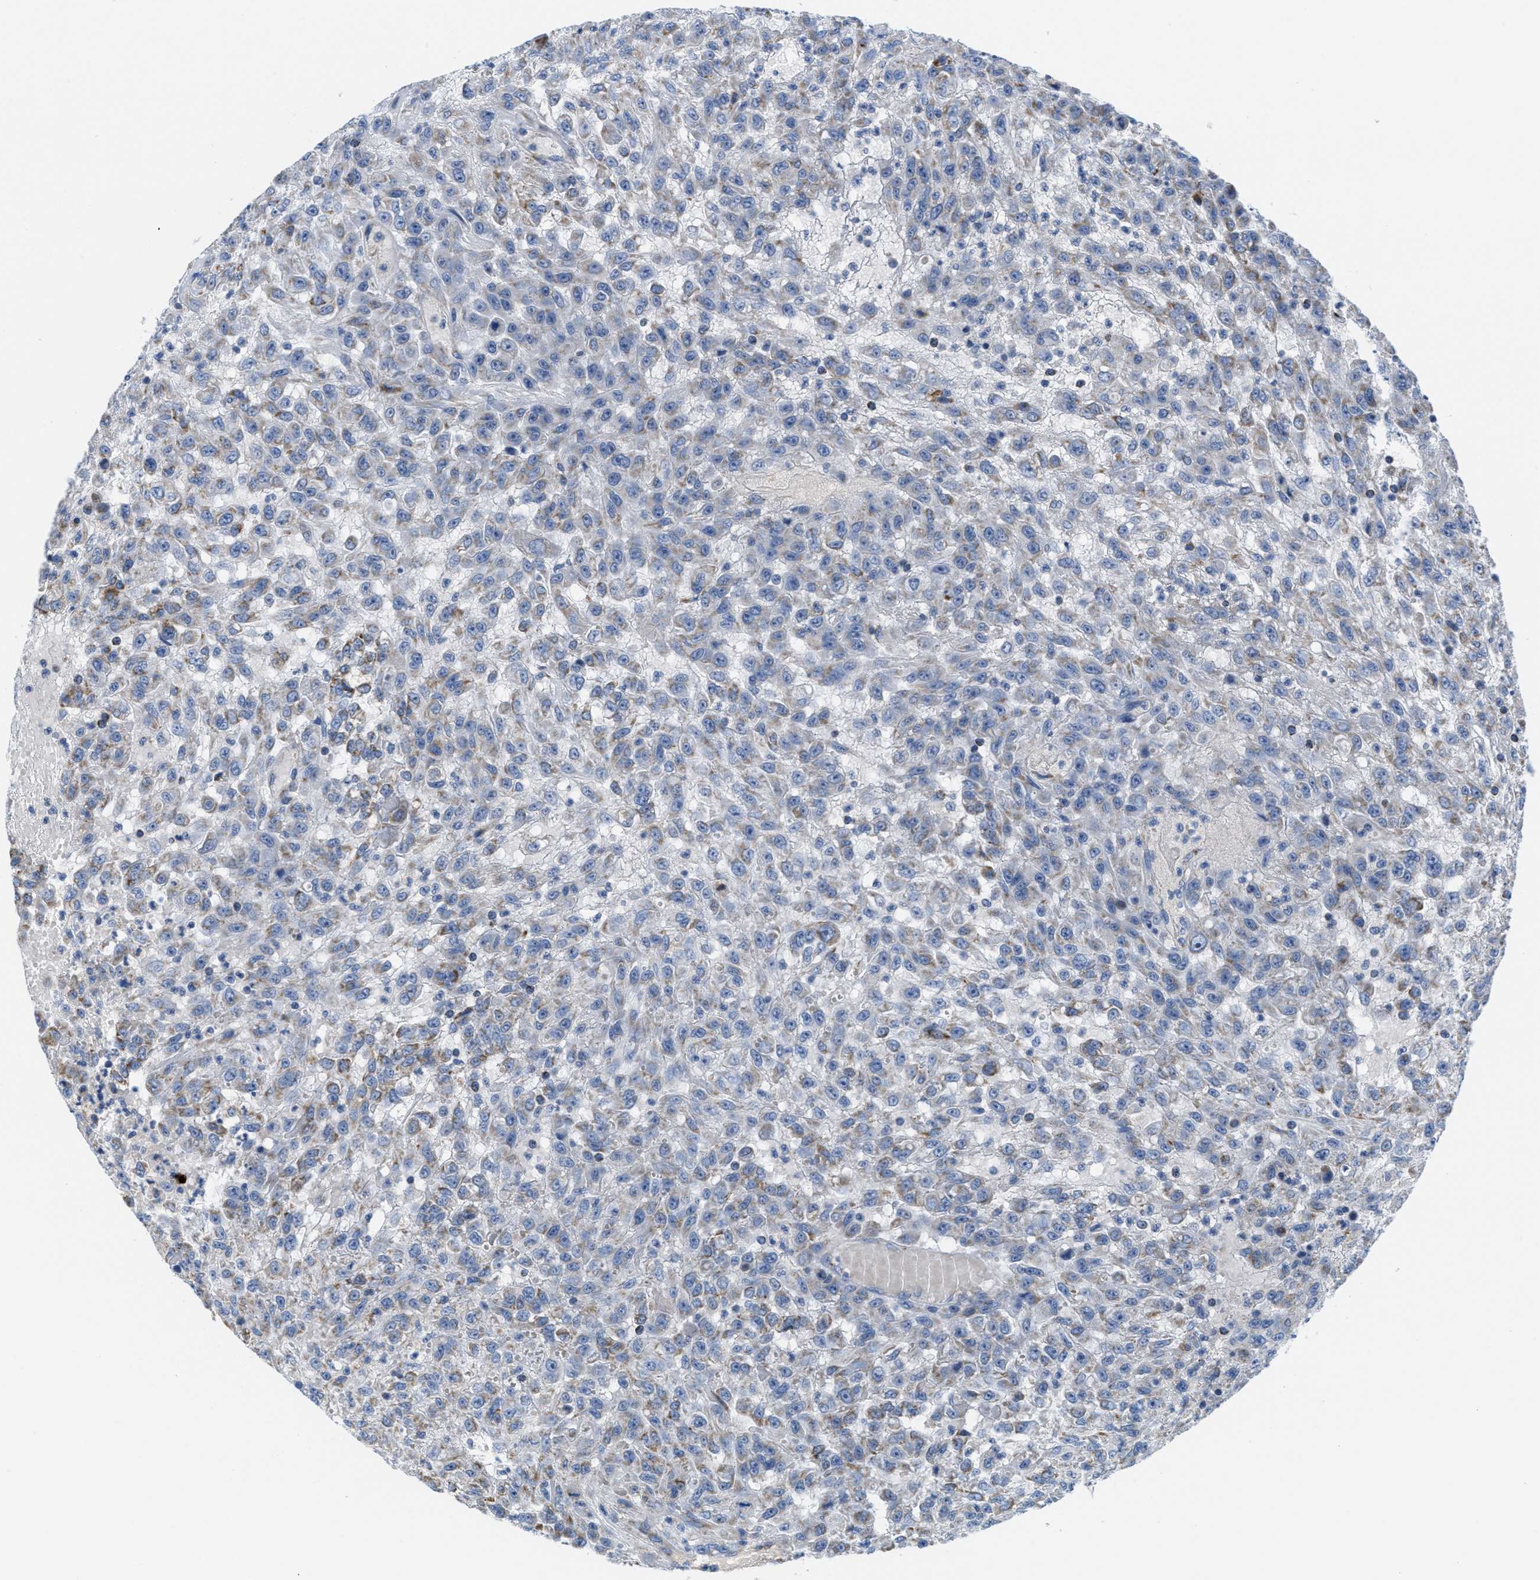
{"staining": {"intensity": "weak", "quantity": "<25%", "location": "cytoplasmic/membranous"}, "tissue": "urothelial cancer", "cell_type": "Tumor cells", "image_type": "cancer", "snomed": [{"axis": "morphology", "description": "Urothelial carcinoma, High grade"}, {"axis": "topography", "description": "Urinary bladder"}], "caption": "There is no significant expression in tumor cells of urothelial cancer.", "gene": "KCNJ5", "patient": {"sex": "male", "age": 46}}